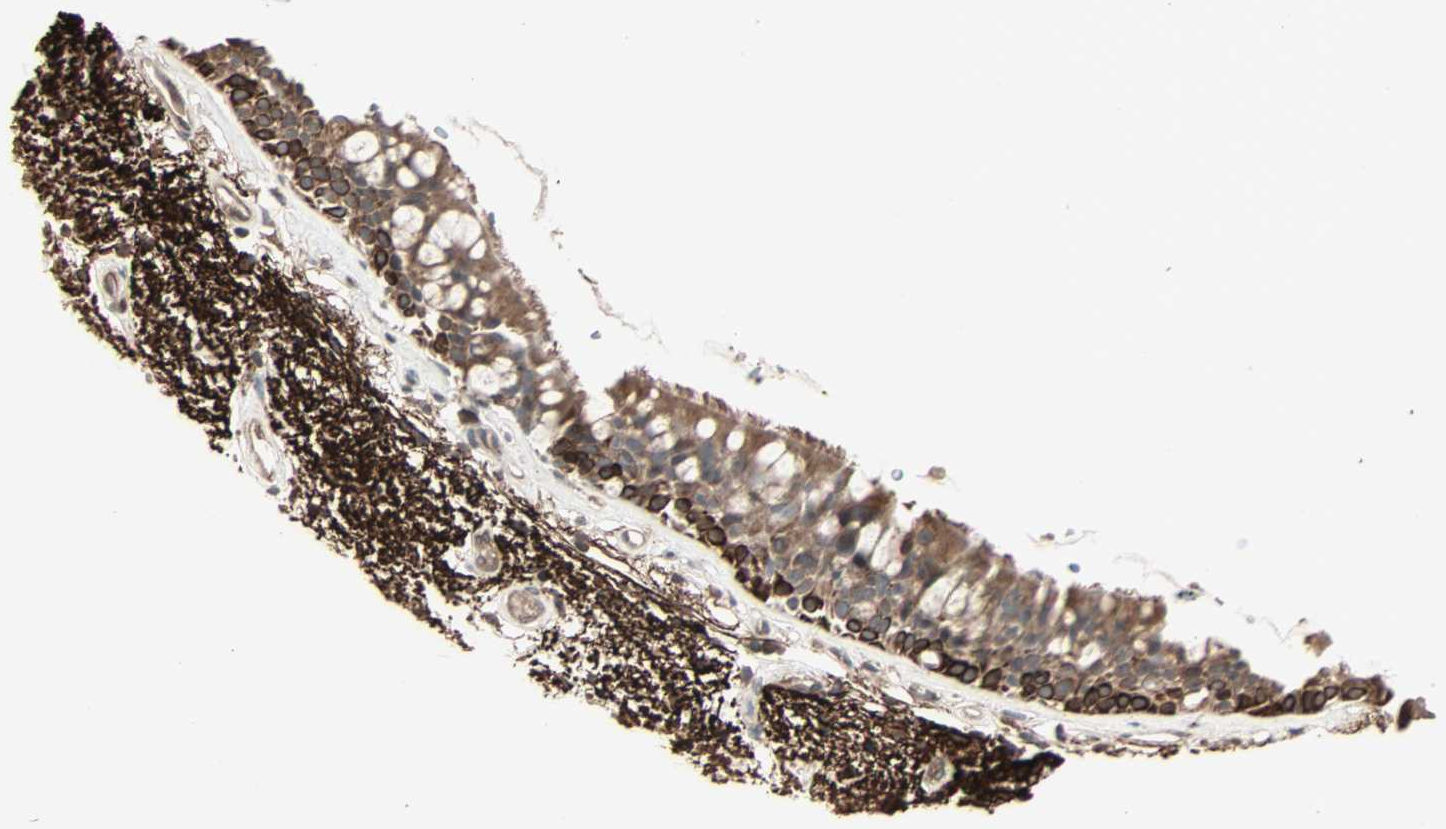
{"staining": {"intensity": "moderate", "quantity": ">75%", "location": "cytoplasmic/membranous,nuclear"}, "tissue": "bronchus", "cell_type": "Respiratory epithelial cells", "image_type": "normal", "snomed": [{"axis": "morphology", "description": "Normal tissue, NOS"}, {"axis": "topography", "description": "Bronchus"}], "caption": "IHC image of benign bronchus: human bronchus stained using immunohistochemistry (IHC) exhibits medium levels of moderate protein expression localized specifically in the cytoplasmic/membranous,nuclear of respiratory epithelial cells, appearing as a cytoplasmic/membranous,nuclear brown color.", "gene": "CALCRL", "patient": {"sex": "female", "age": 54}}